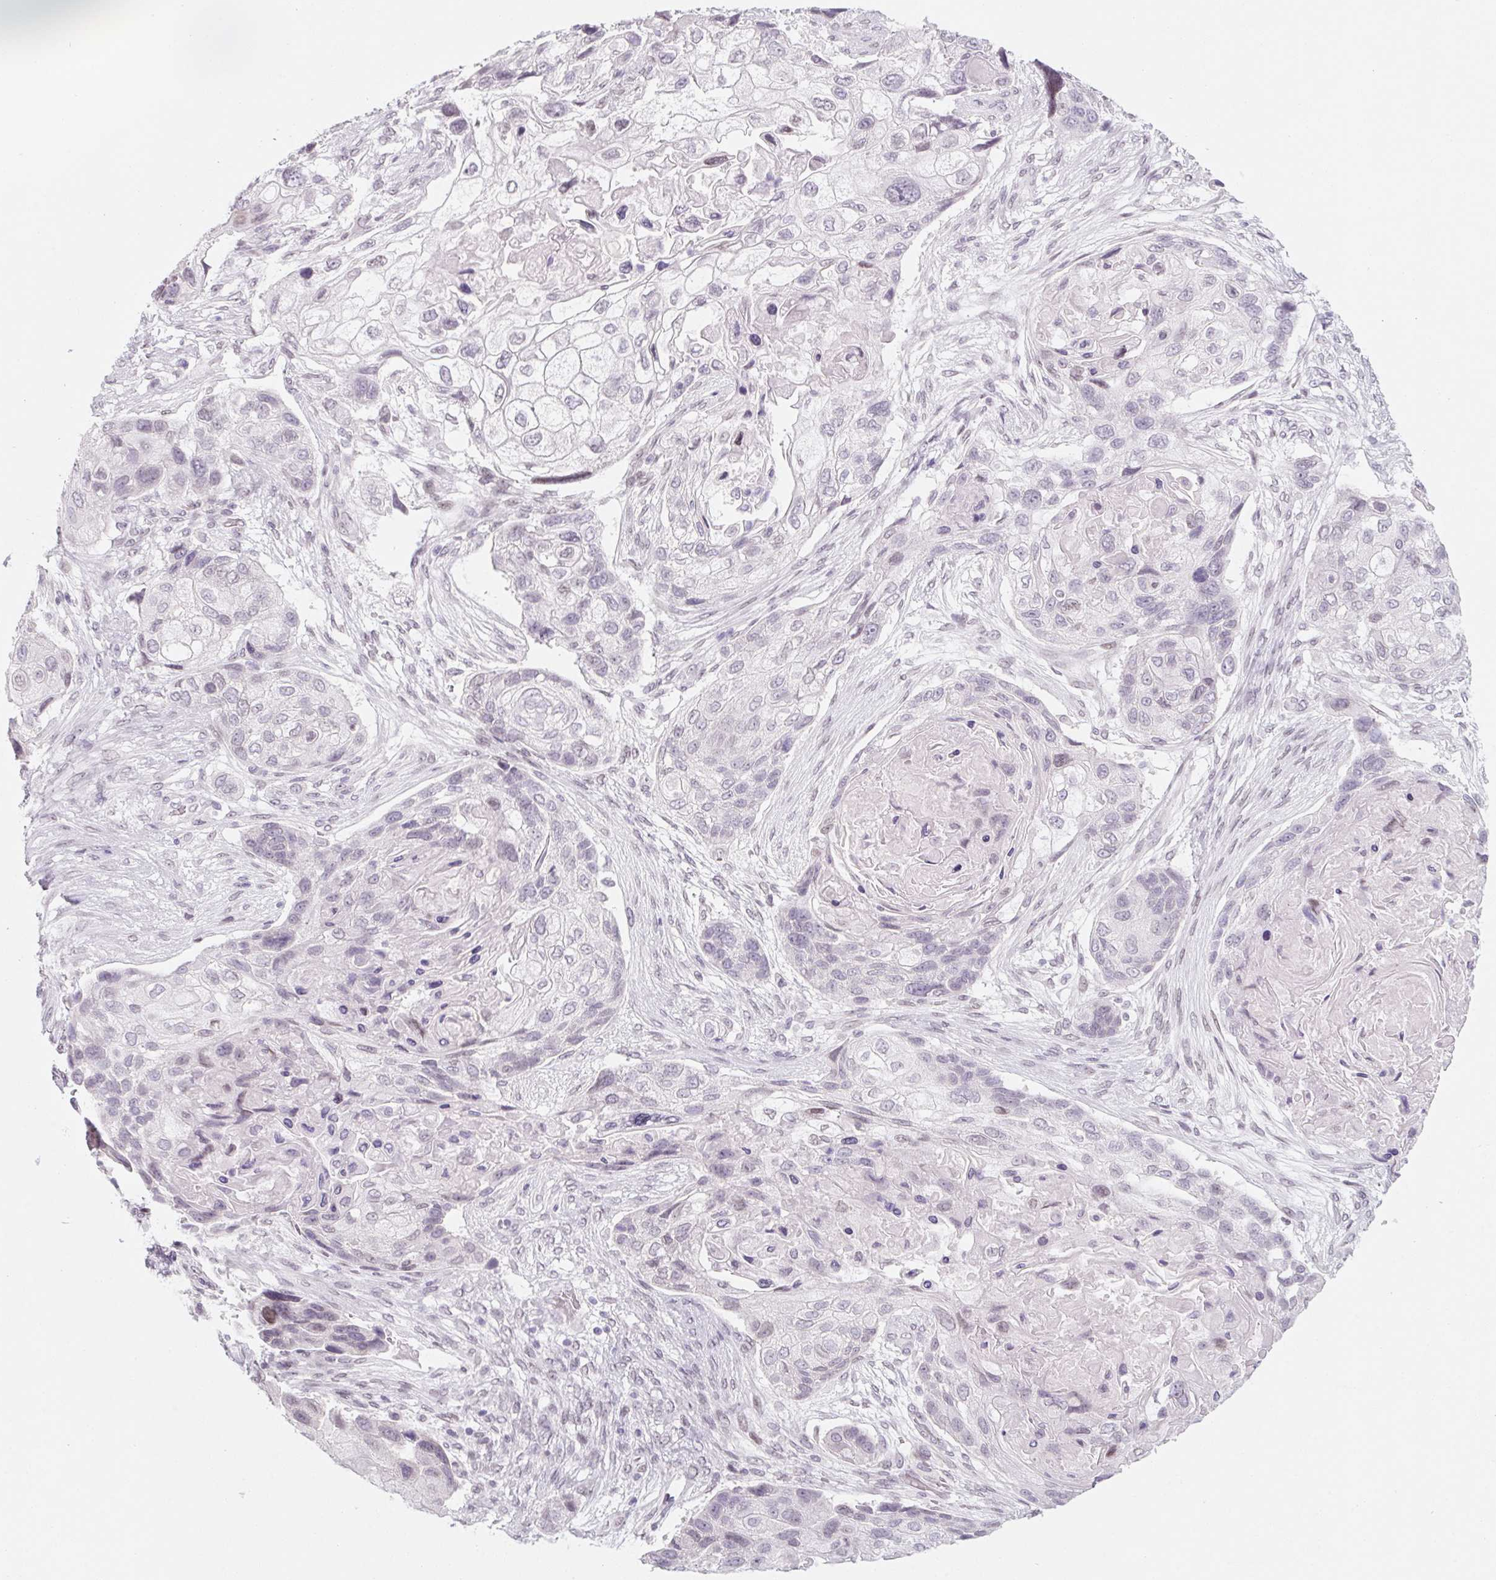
{"staining": {"intensity": "negative", "quantity": "none", "location": "none"}, "tissue": "lung cancer", "cell_type": "Tumor cells", "image_type": "cancer", "snomed": [{"axis": "morphology", "description": "Squamous cell carcinoma, NOS"}, {"axis": "topography", "description": "Lung"}], "caption": "Immunohistochemical staining of lung cancer exhibits no significant staining in tumor cells.", "gene": "KCNQ2", "patient": {"sex": "male", "age": 69}}